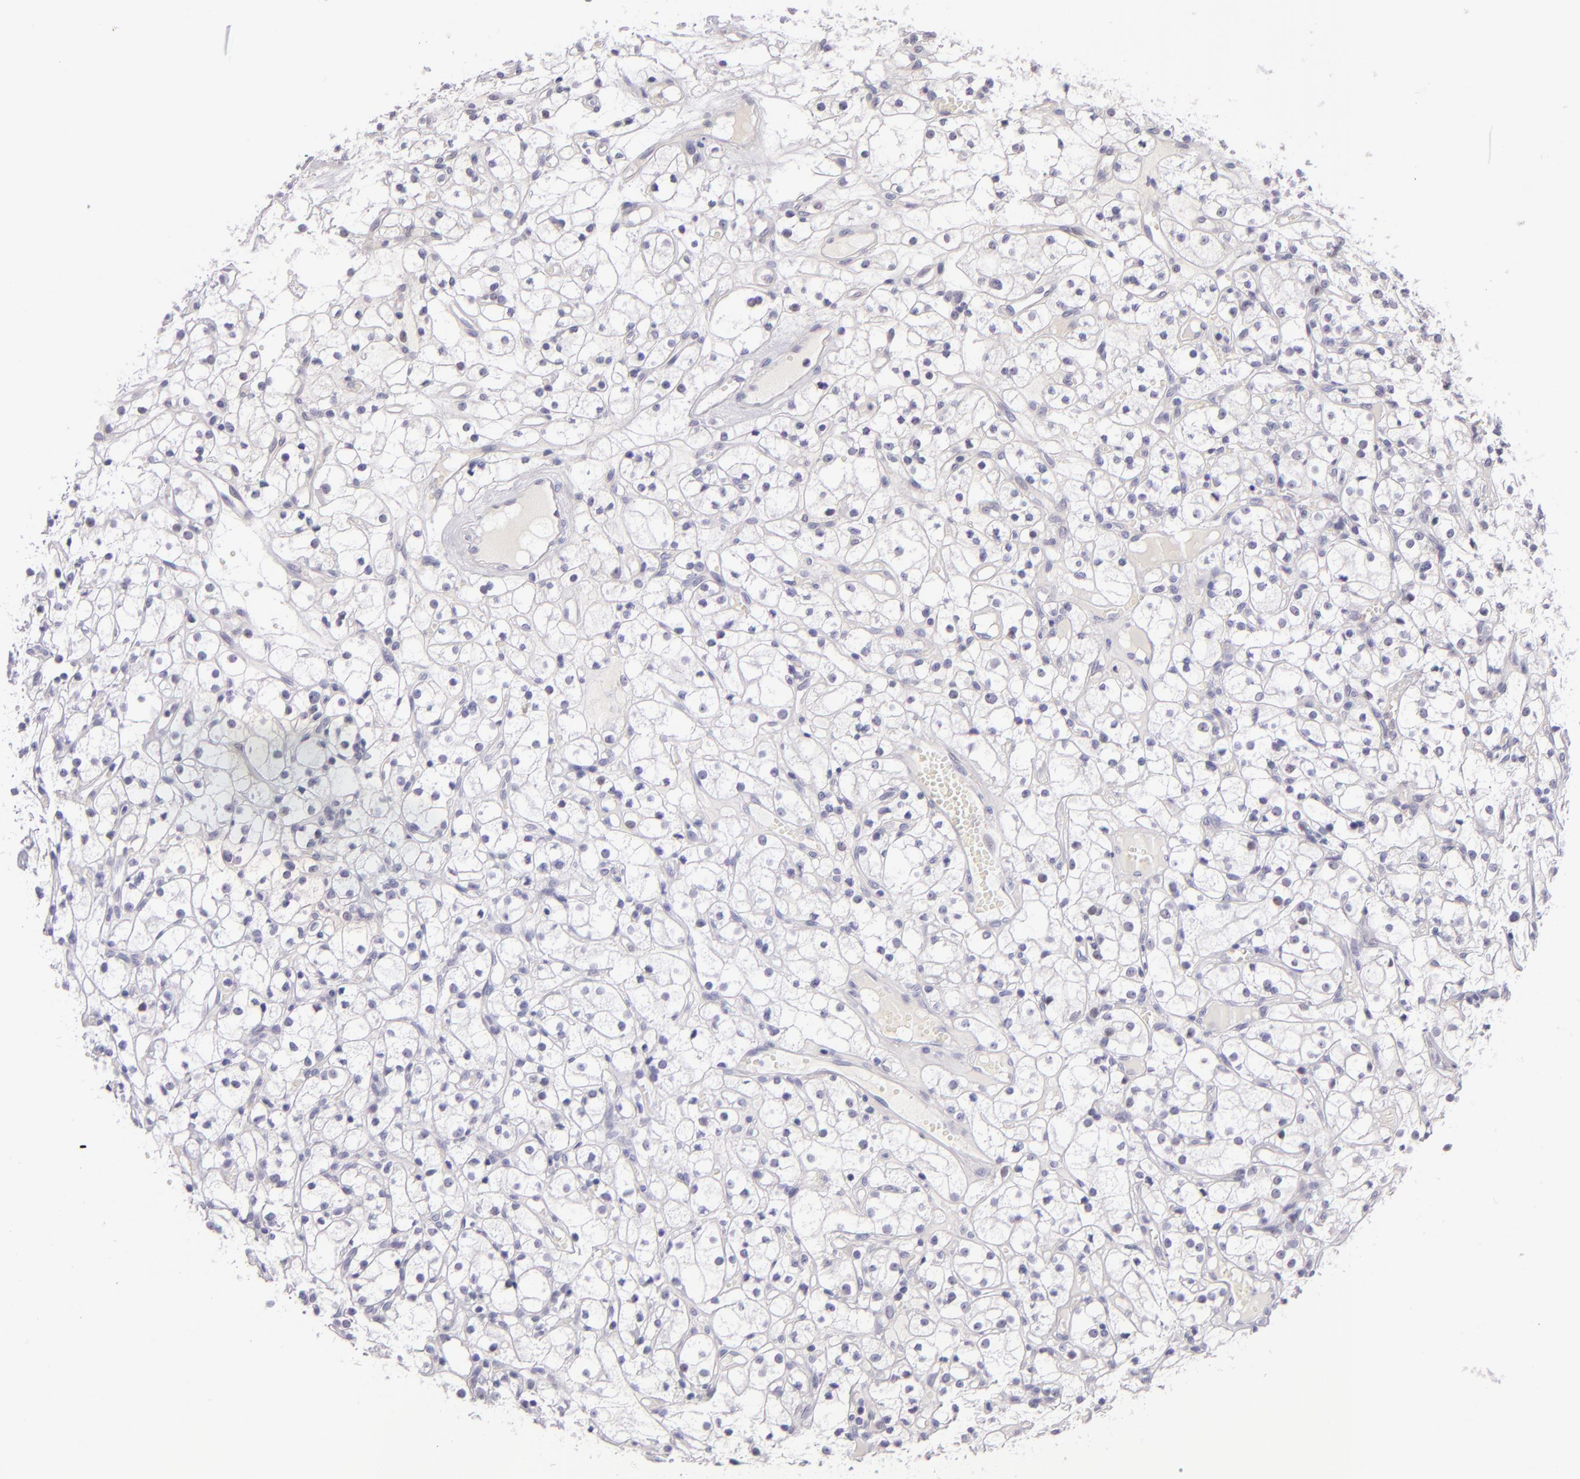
{"staining": {"intensity": "negative", "quantity": "none", "location": "none"}, "tissue": "renal cancer", "cell_type": "Tumor cells", "image_type": "cancer", "snomed": [{"axis": "morphology", "description": "Adenocarcinoma, NOS"}, {"axis": "topography", "description": "Kidney"}], "caption": "An immunohistochemistry (IHC) photomicrograph of renal cancer is shown. There is no staining in tumor cells of renal cancer.", "gene": "CSE1L", "patient": {"sex": "male", "age": 61}}